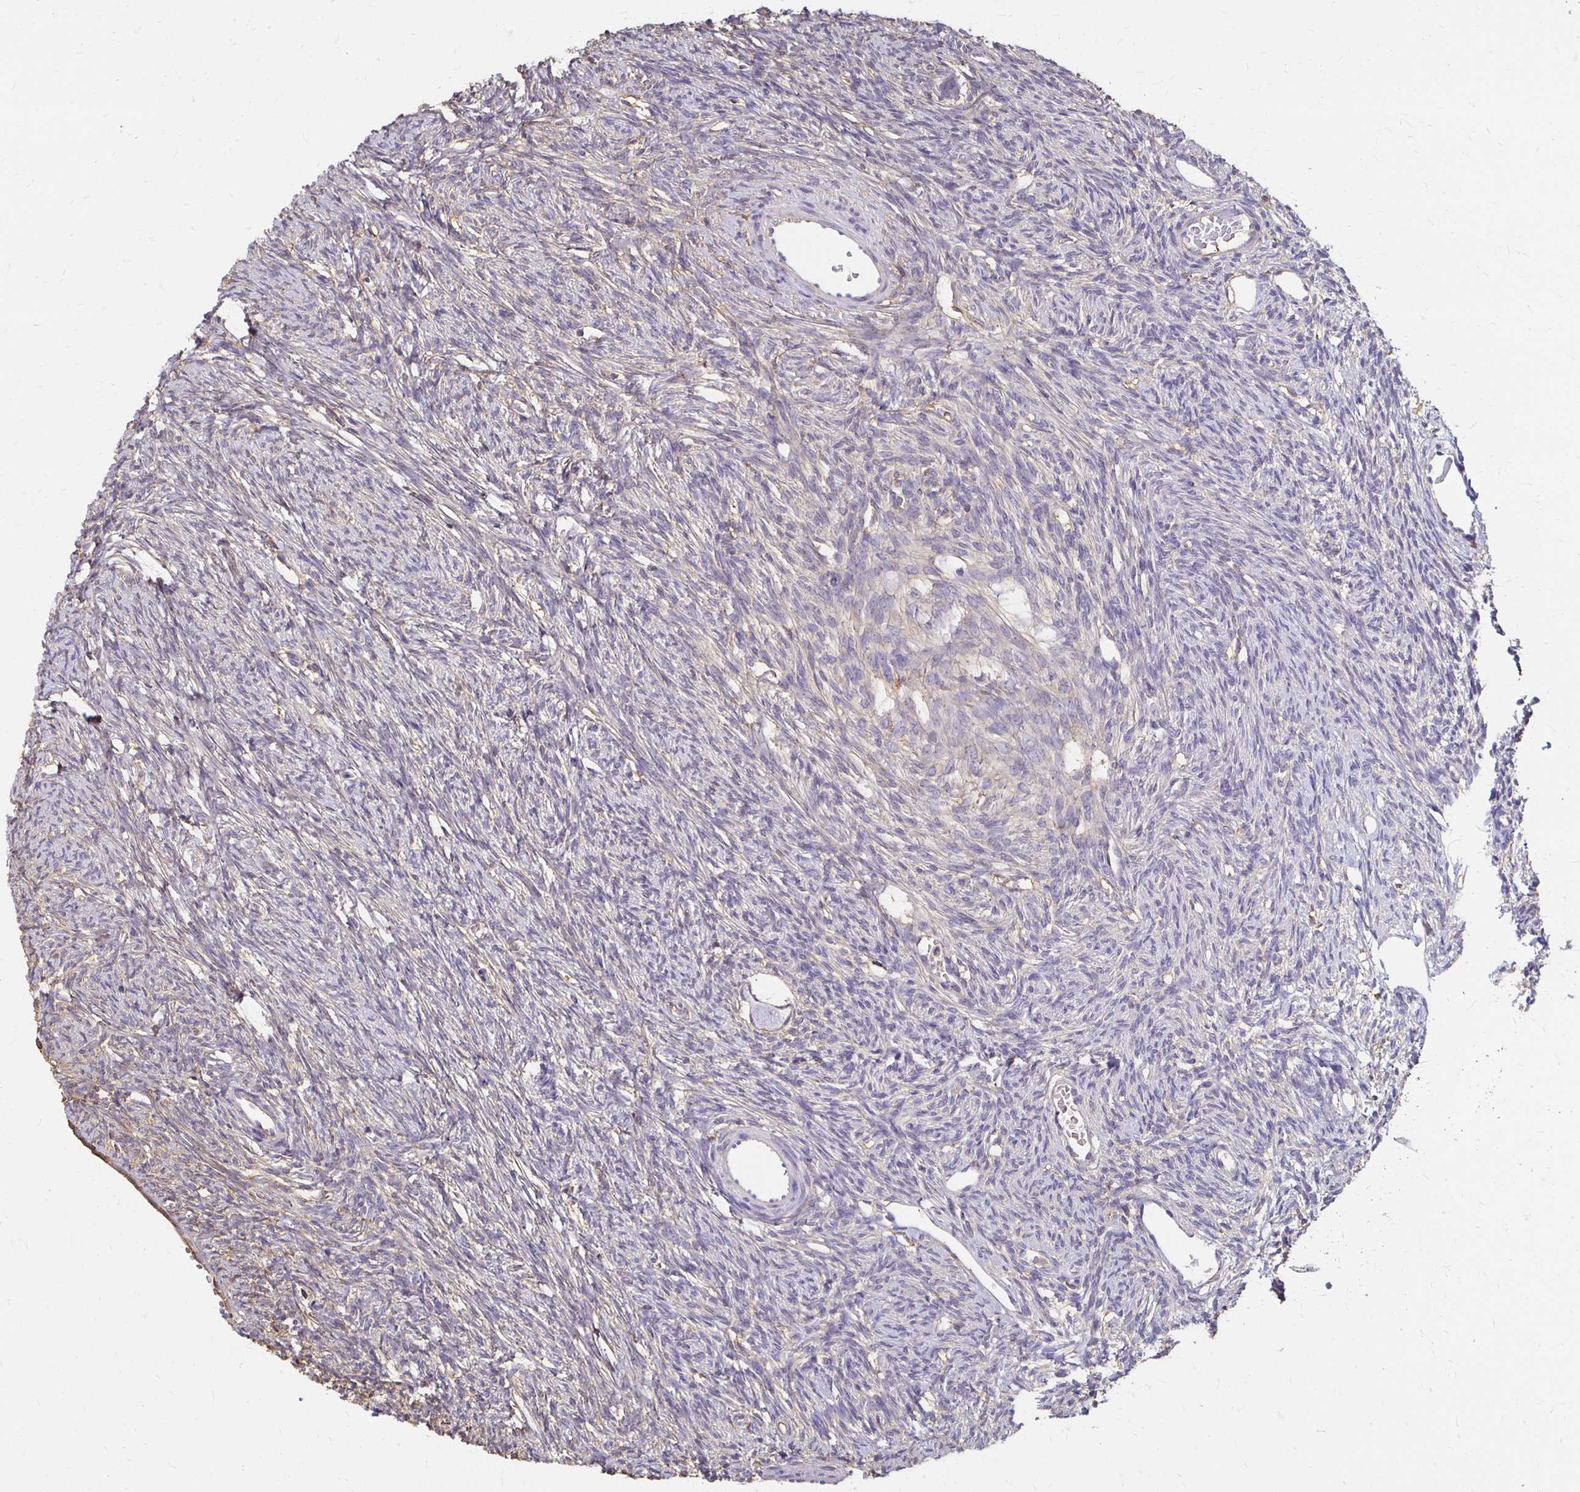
{"staining": {"intensity": "negative", "quantity": "none", "location": "none"}, "tissue": "ovary", "cell_type": "Follicle cells", "image_type": "normal", "snomed": [{"axis": "morphology", "description": "Normal tissue, NOS"}, {"axis": "topography", "description": "Ovary"}], "caption": "Immunohistochemical staining of unremarkable ovary exhibits no significant expression in follicle cells.", "gene": "TAS1R3", "patient": {"sex": "female", "age": 33}}